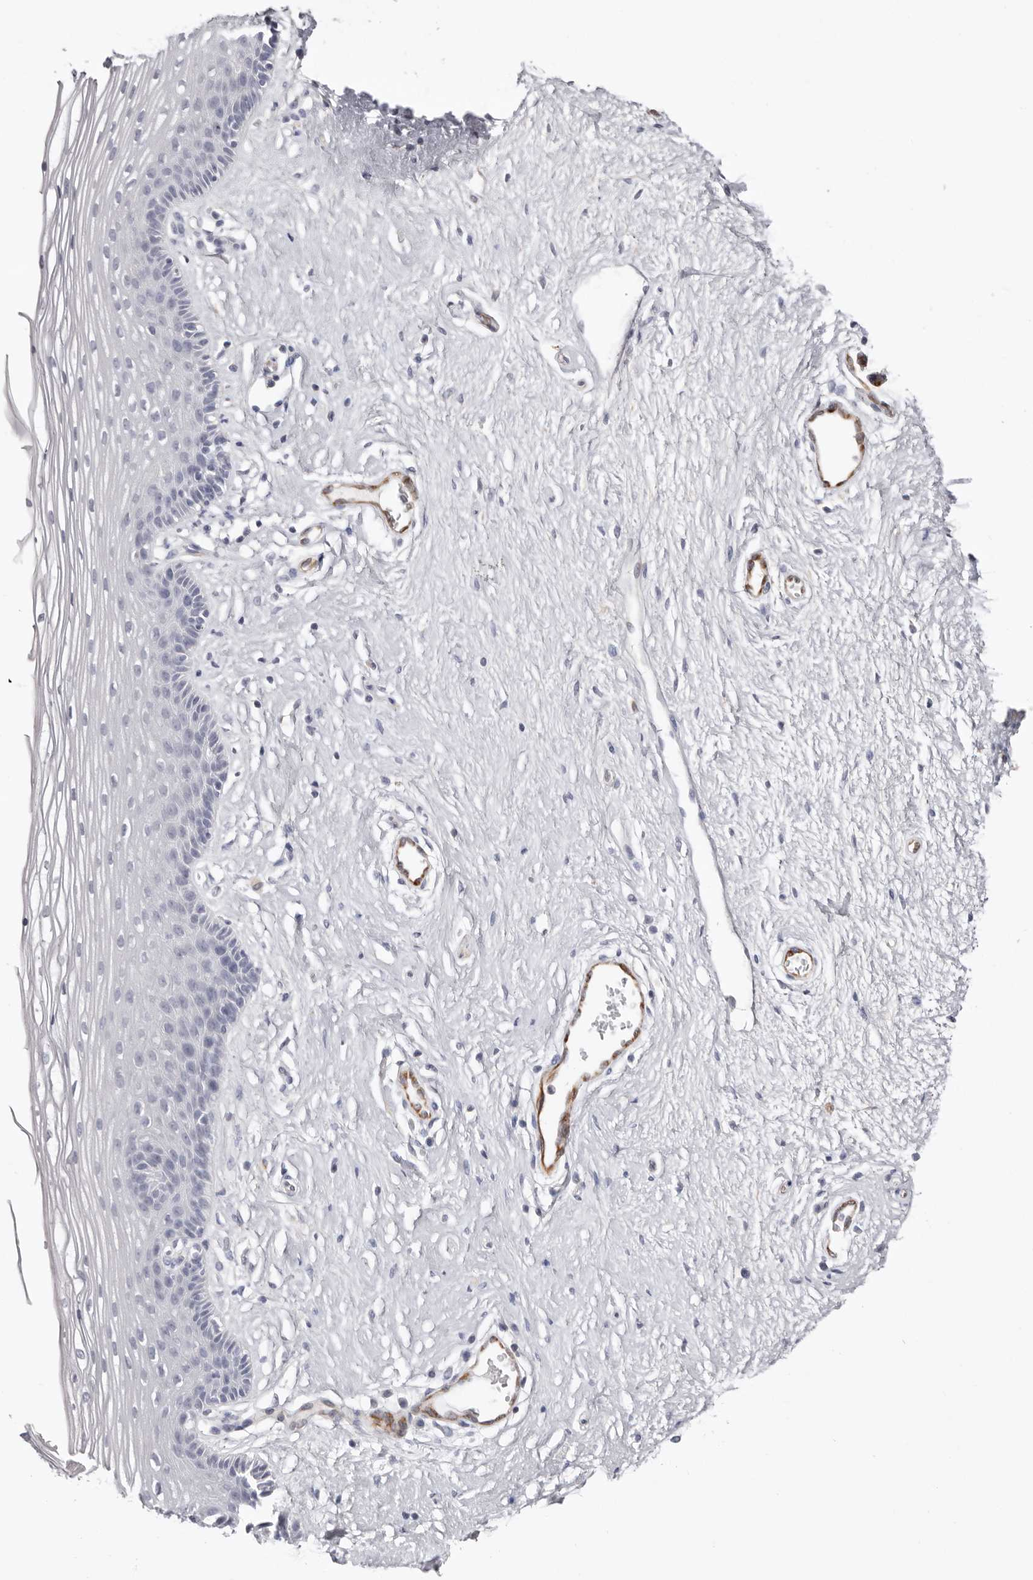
{"staining": {"intensity": "negative", "quantity": "none", "location": "none"}, "tissue": "vagina", "cell_type": "Squamous epithelial cells", "image_type": "normal", "snomed": [{"axis": "morphology", "description": "Normal tissue, NOS"}, {"axis": "topography", "description": "Vagina"}], "caption": "Human vagina stained for a protein using immunohistochemistry shows no positivity in squamous epithelial cells.", "gene": "PKDCC", "patient": {"sex": "female", "age": 46}}